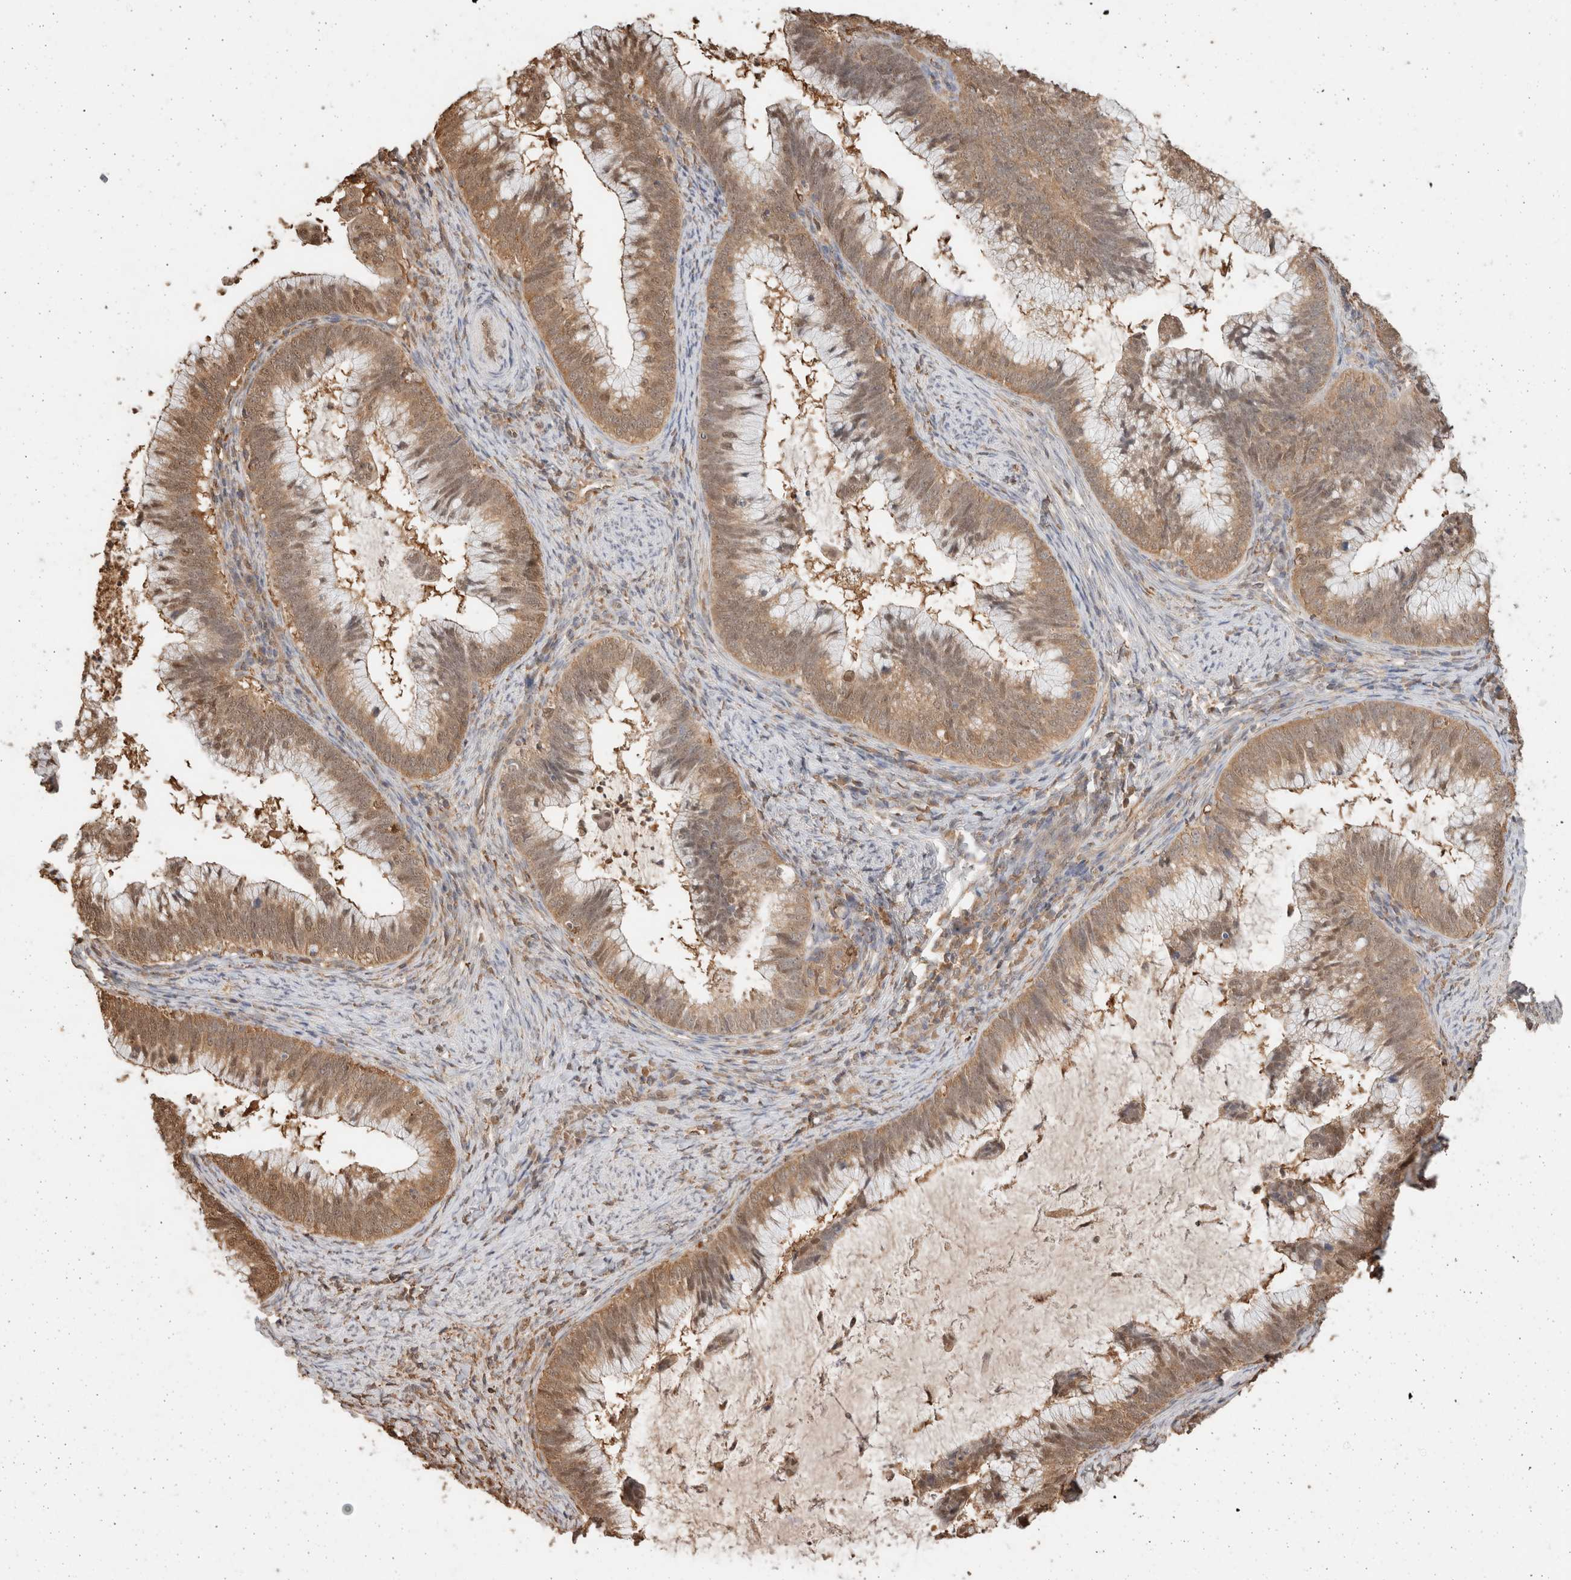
{"staining": {"intensity": "moderate", "quantity": ">75%", "location": "cytoplasmic/membranous,nuclear"}, "tissue": "cervical cancer", "cell_type": "Tumor cells", "image_type": "cancer", "snomed": [{"axis": "morphology", "description": "Adenocarcinoma, NOS"}, {"axis": "topography", "description": "Cervix"}], "caption": "A high-resolution histopathology image shows IHC staining of cervical cancer, which displays moderate cytoplasmic/membranous and nuclear positivity in approximately >75% of tumor cells. (Stains: DAB (3,3'-diaminobenzidine) in brown, nuclei in blue, Microscopy: brightfield microscopy at high magnification).", "gene": "YWHAH", "patient": {"sex": "female", "age": 36}}